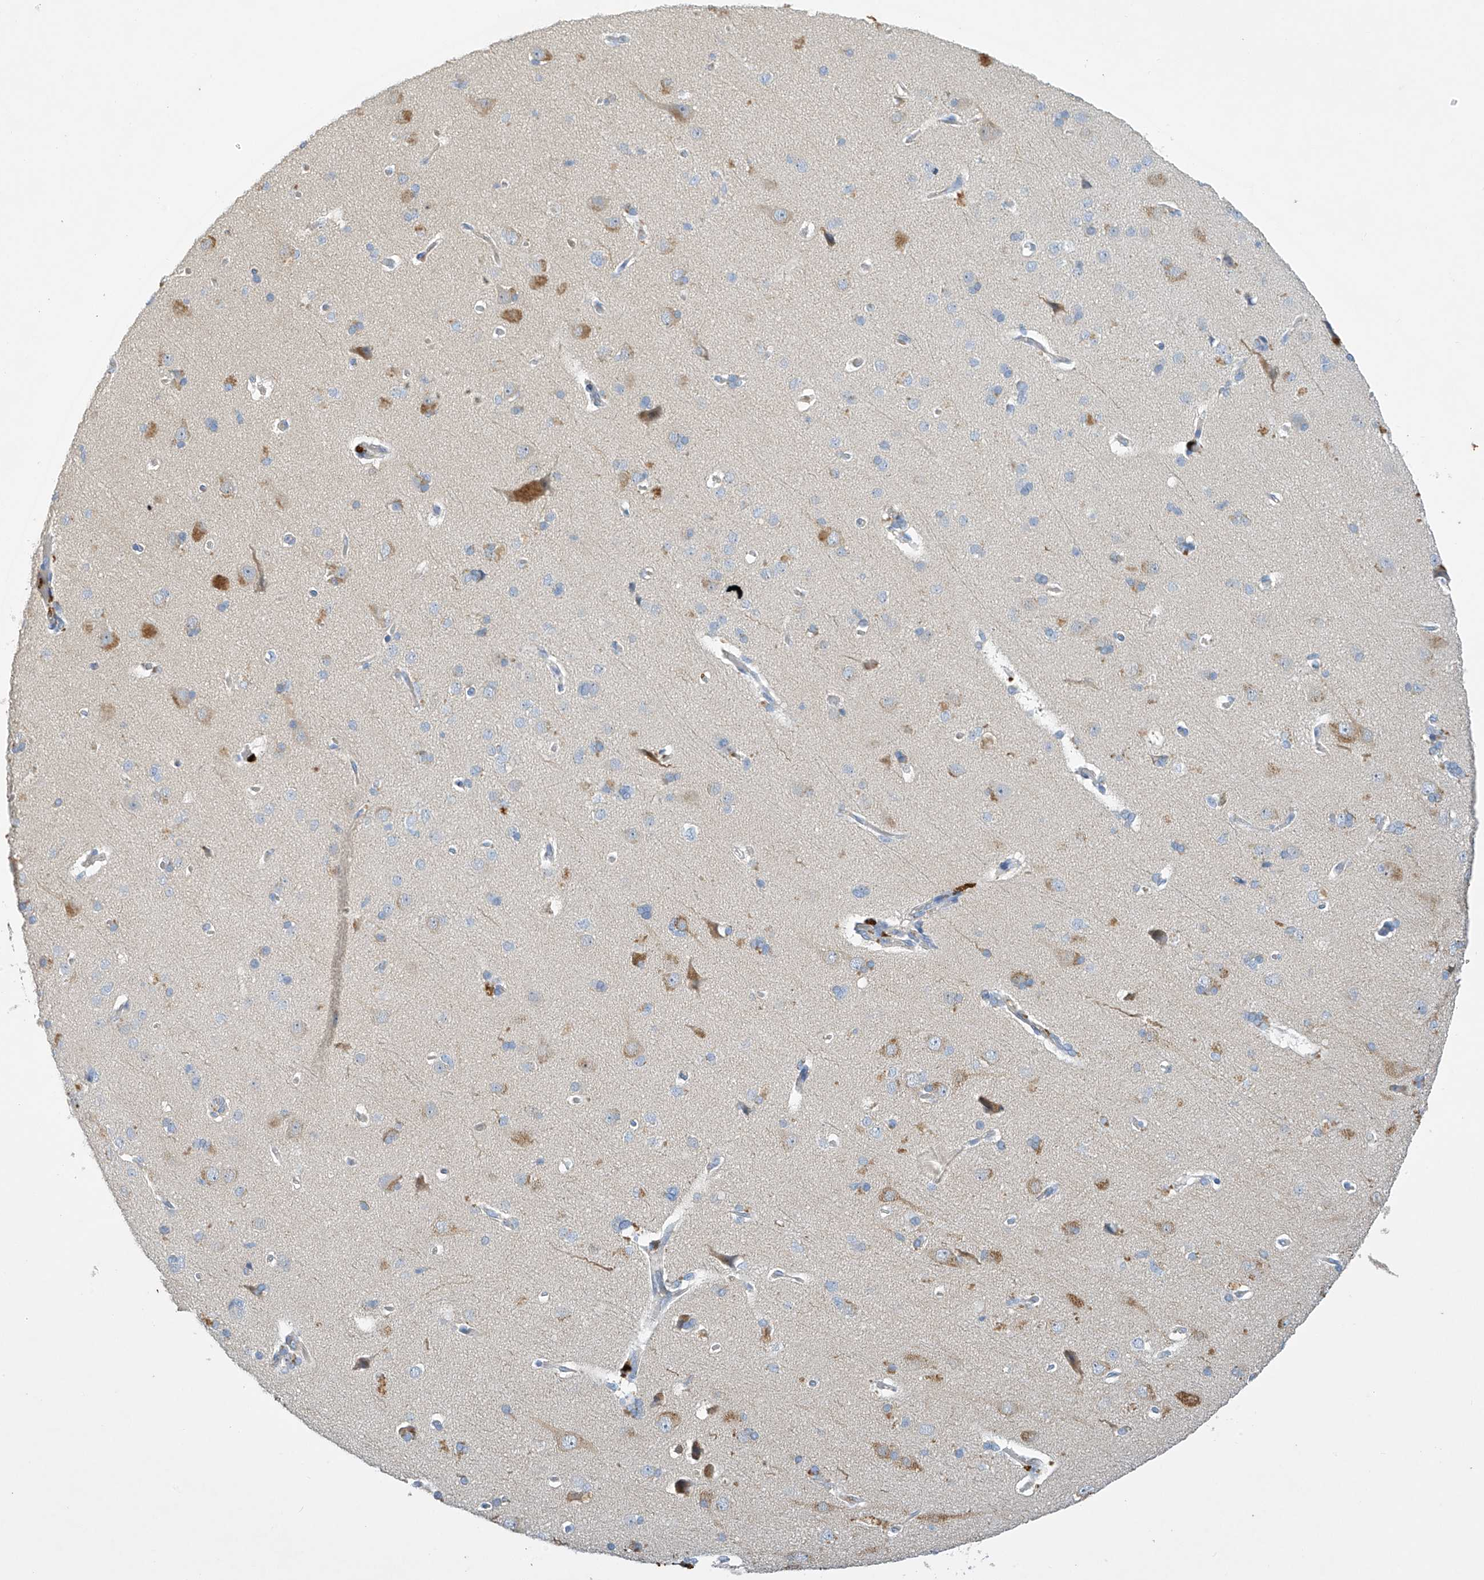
{"staining": {"intensity": "negative", "quantity": "none", "location": "none"}, "tissue": "cerebral cortex", "cell_type": "Endothelial cells", "image_type": "normal", "snomed": [{"axis": "morphology", "description": "Normal tissue, NOS"}, {"axis": "topography", "description": "Cerebral cortex"}], "caption": "IHC micrograph of normal cerebral cortex stained for a protein (brown), which reveals no positivity in endothelial cells.", "gene": "PRSS12", "patient": {"sex": "male", "age": 62}}